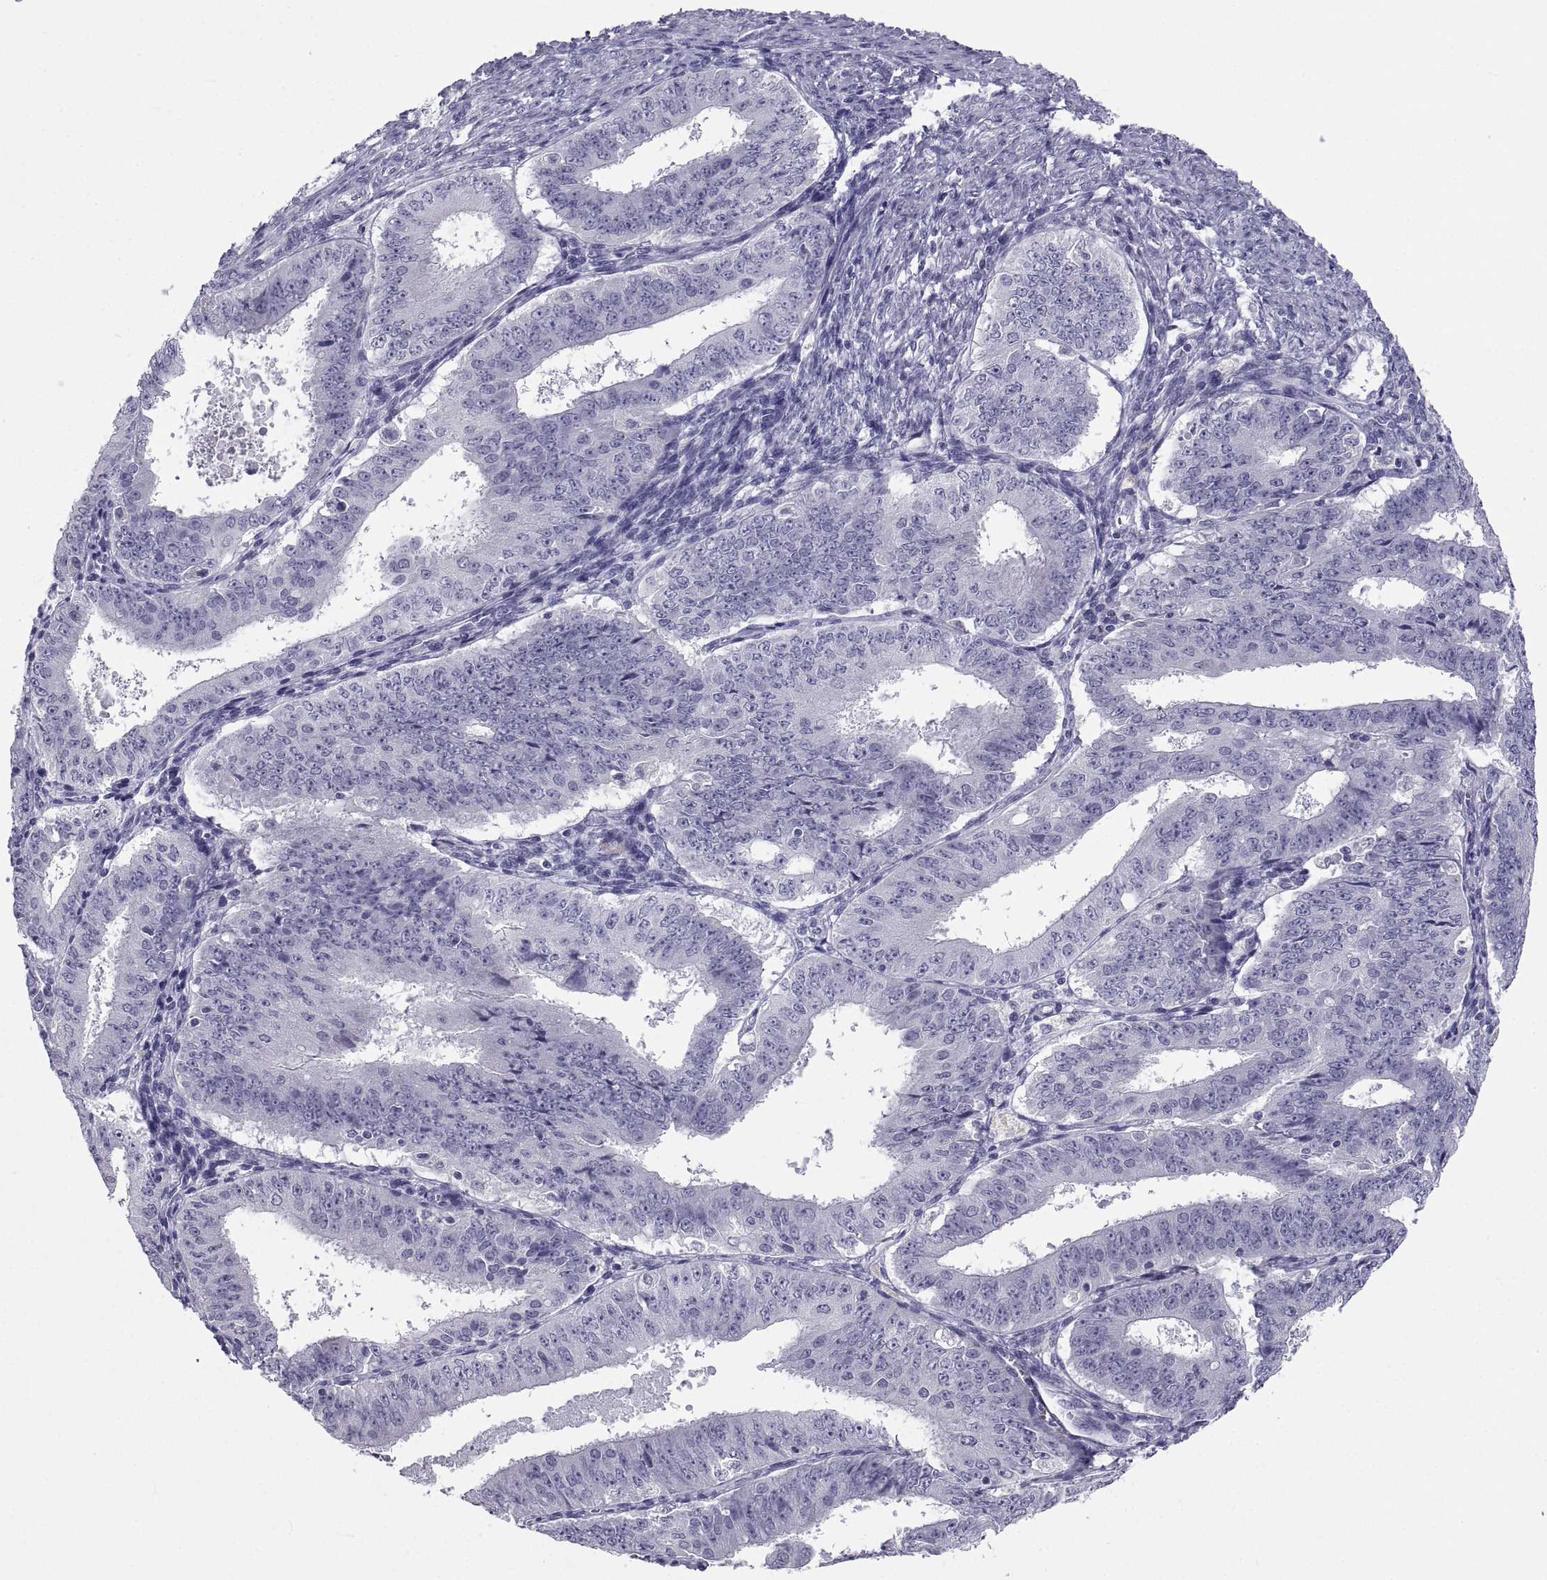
{"staining": {"intensity": "negative", "quantity": "none", "location": "none"}, "tissue": "ovarian cancer", "cell_type": "Tumor cells", "image_type": "cancer", "snomed": [{"axis": "morphology", "description": "Carcinoma, endometroid"}, {"axis": "topography", "description": "Ovary"}], "caption": "A high-resolution histopathology image shows immunohistochemistry staining of ovarian cancer (endometroid carcinoma), which displays no significant positivity in tumor cells.", "gene": "PCSK1N", "patient": {"sex": "female", "age": 42}}